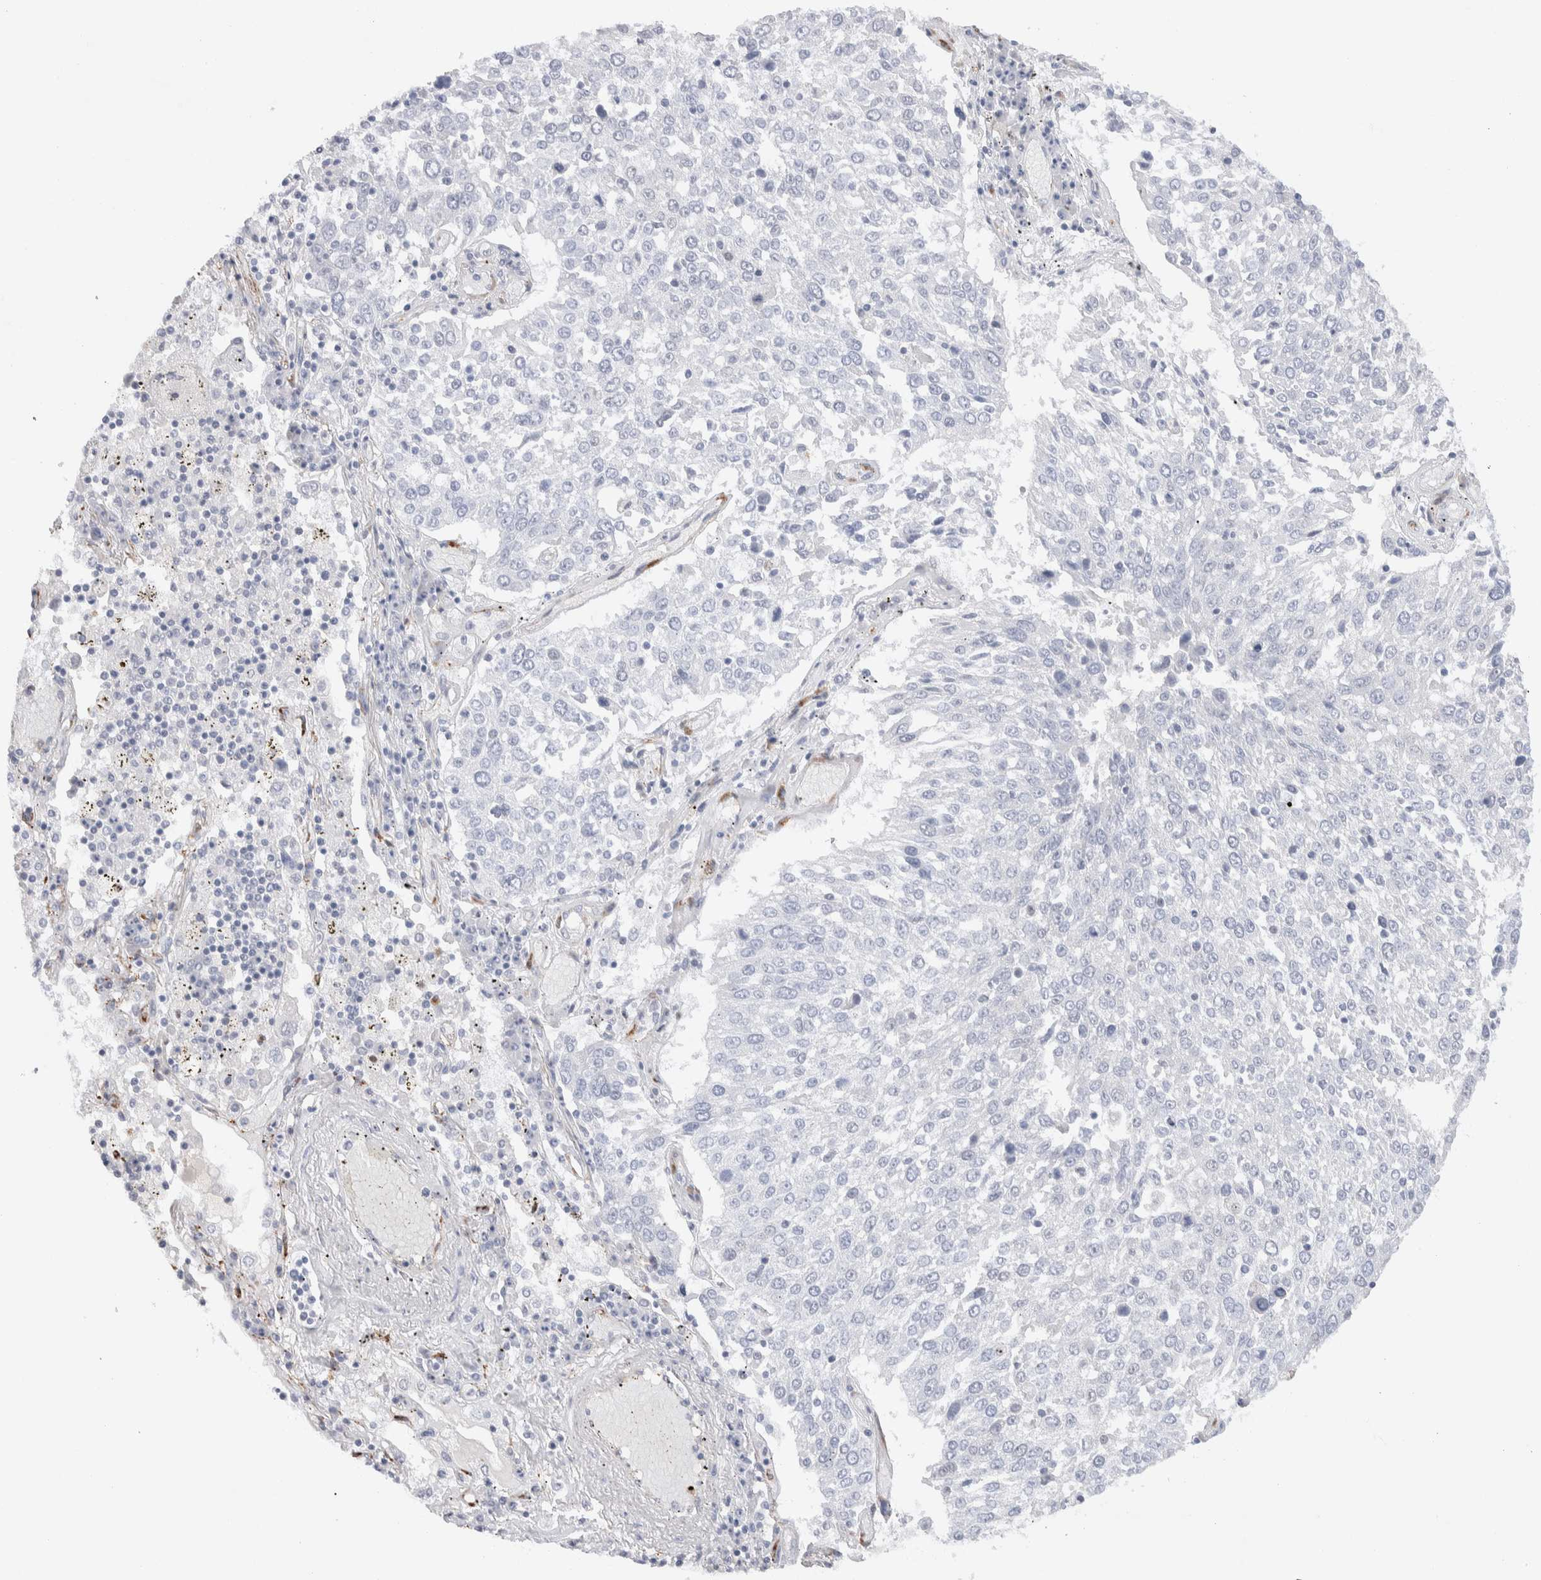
{"staining": {"intensity": "negative", "quantity": "none", "location": "none"}, "tissue": "lung cancer", "cell_type": "Tumor cells", "image_type": "cancer", "snomed": [{"axis": "morphology", "description": "Squamous cell carcinoma, NOS"}, {"axis": "topography", "description": "Lung"}], "caption": "Tumor cells show no significant protein expression in lung cancer (squamous cell carcinoma).", "gene": "SEPTIN4", "patient": {"sex": "male", "age": 65}}